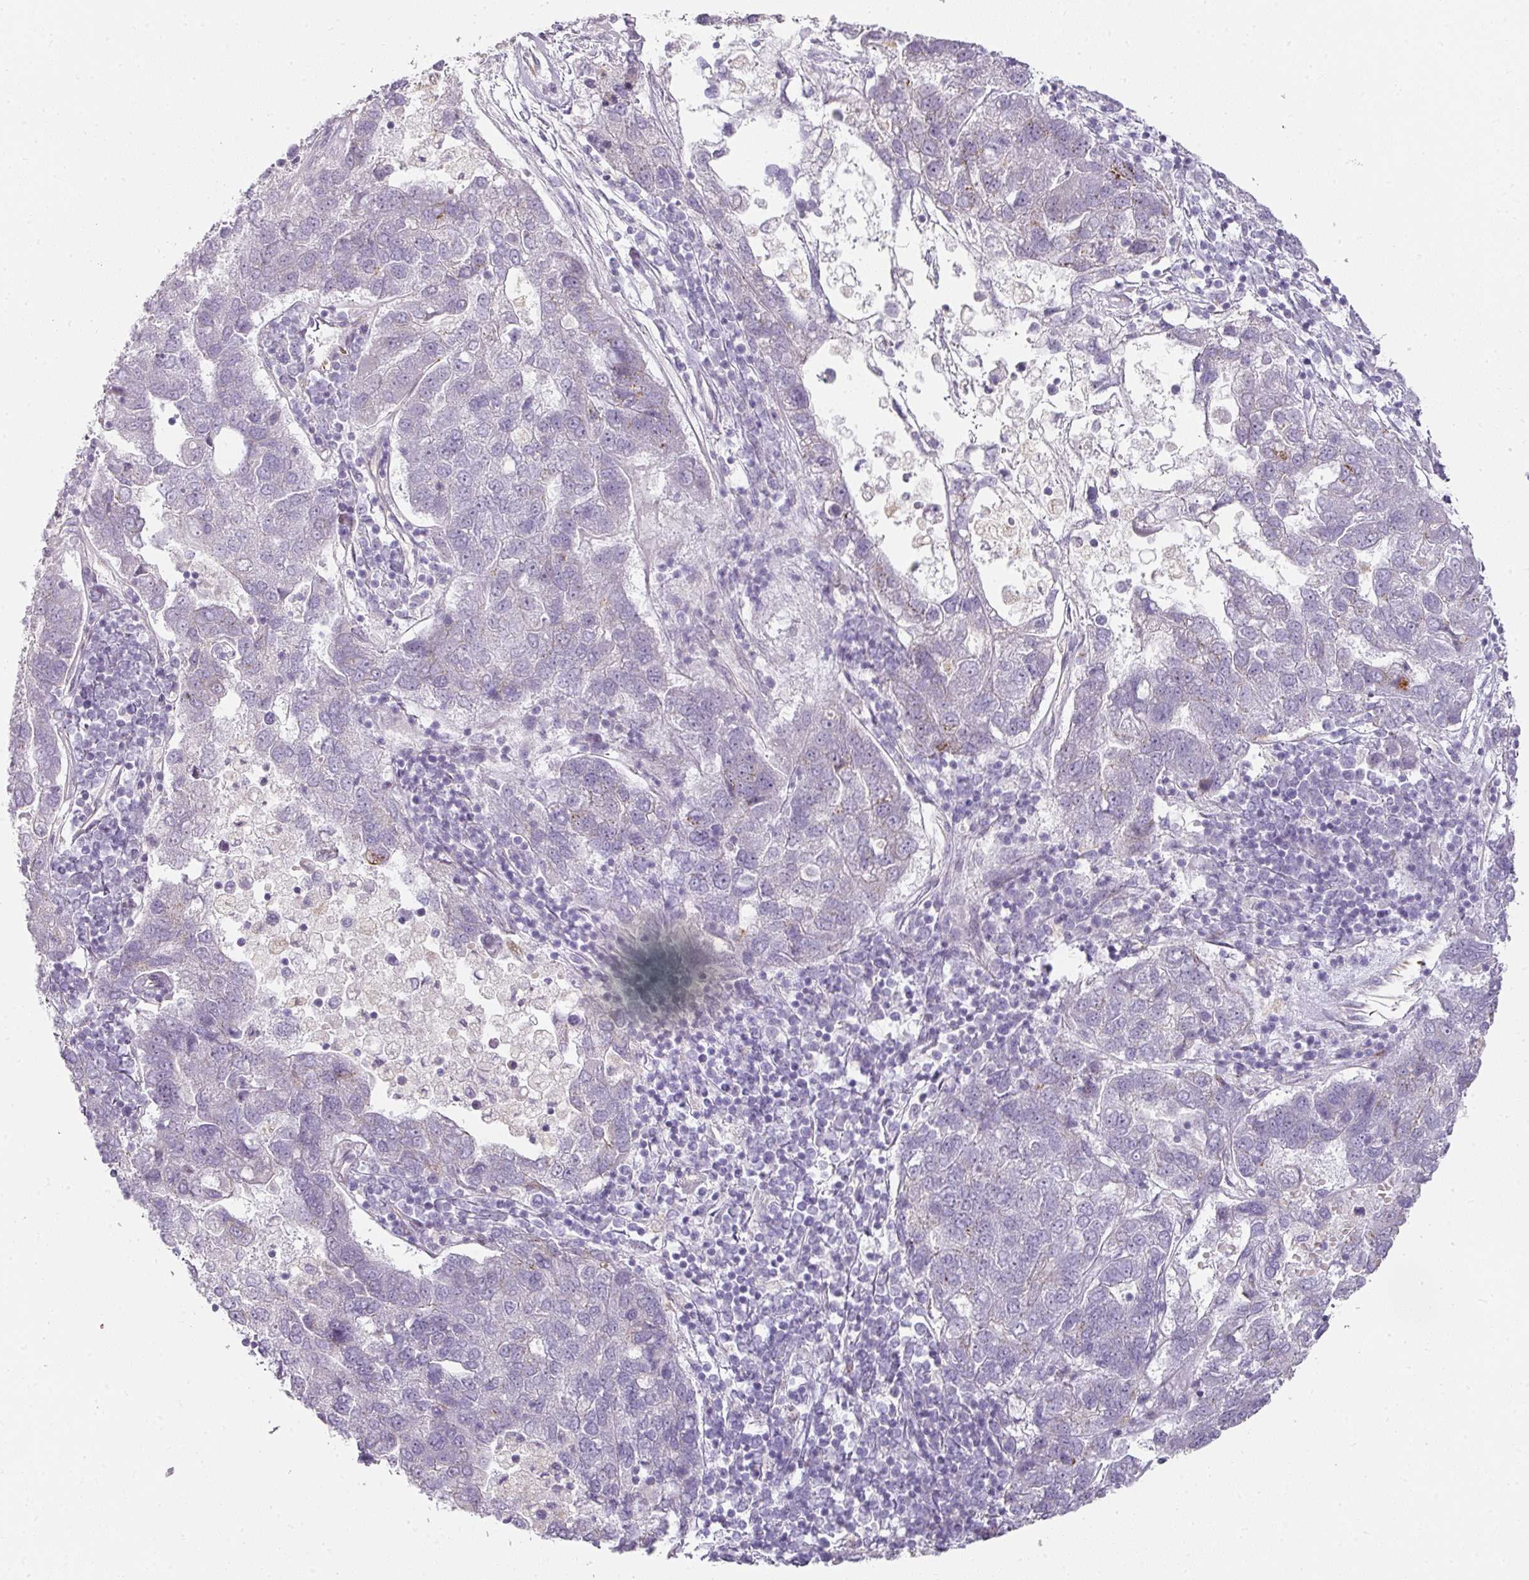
{"staining": {"intensity": "negative", "quantity": "none", "location": "none"}, "tissue": "pancreatic cancer", "cell_type": "Tumor cells", "image_type": "cancer", "snomed": [{"axis": "morphology", "description": "Adenocarcinoma, NOS"}, {"axis": "topography", "description": "Pancreas"}], "caption": "This histopathology image is of pancreatic cancer stained with immunohistochemistry to label a protein in brown with the nuclei are counter-stained blue. There is no staining in tumor cells.", "gene": "ATP8B2", "patient": {"sex": "female", "age": 61}}